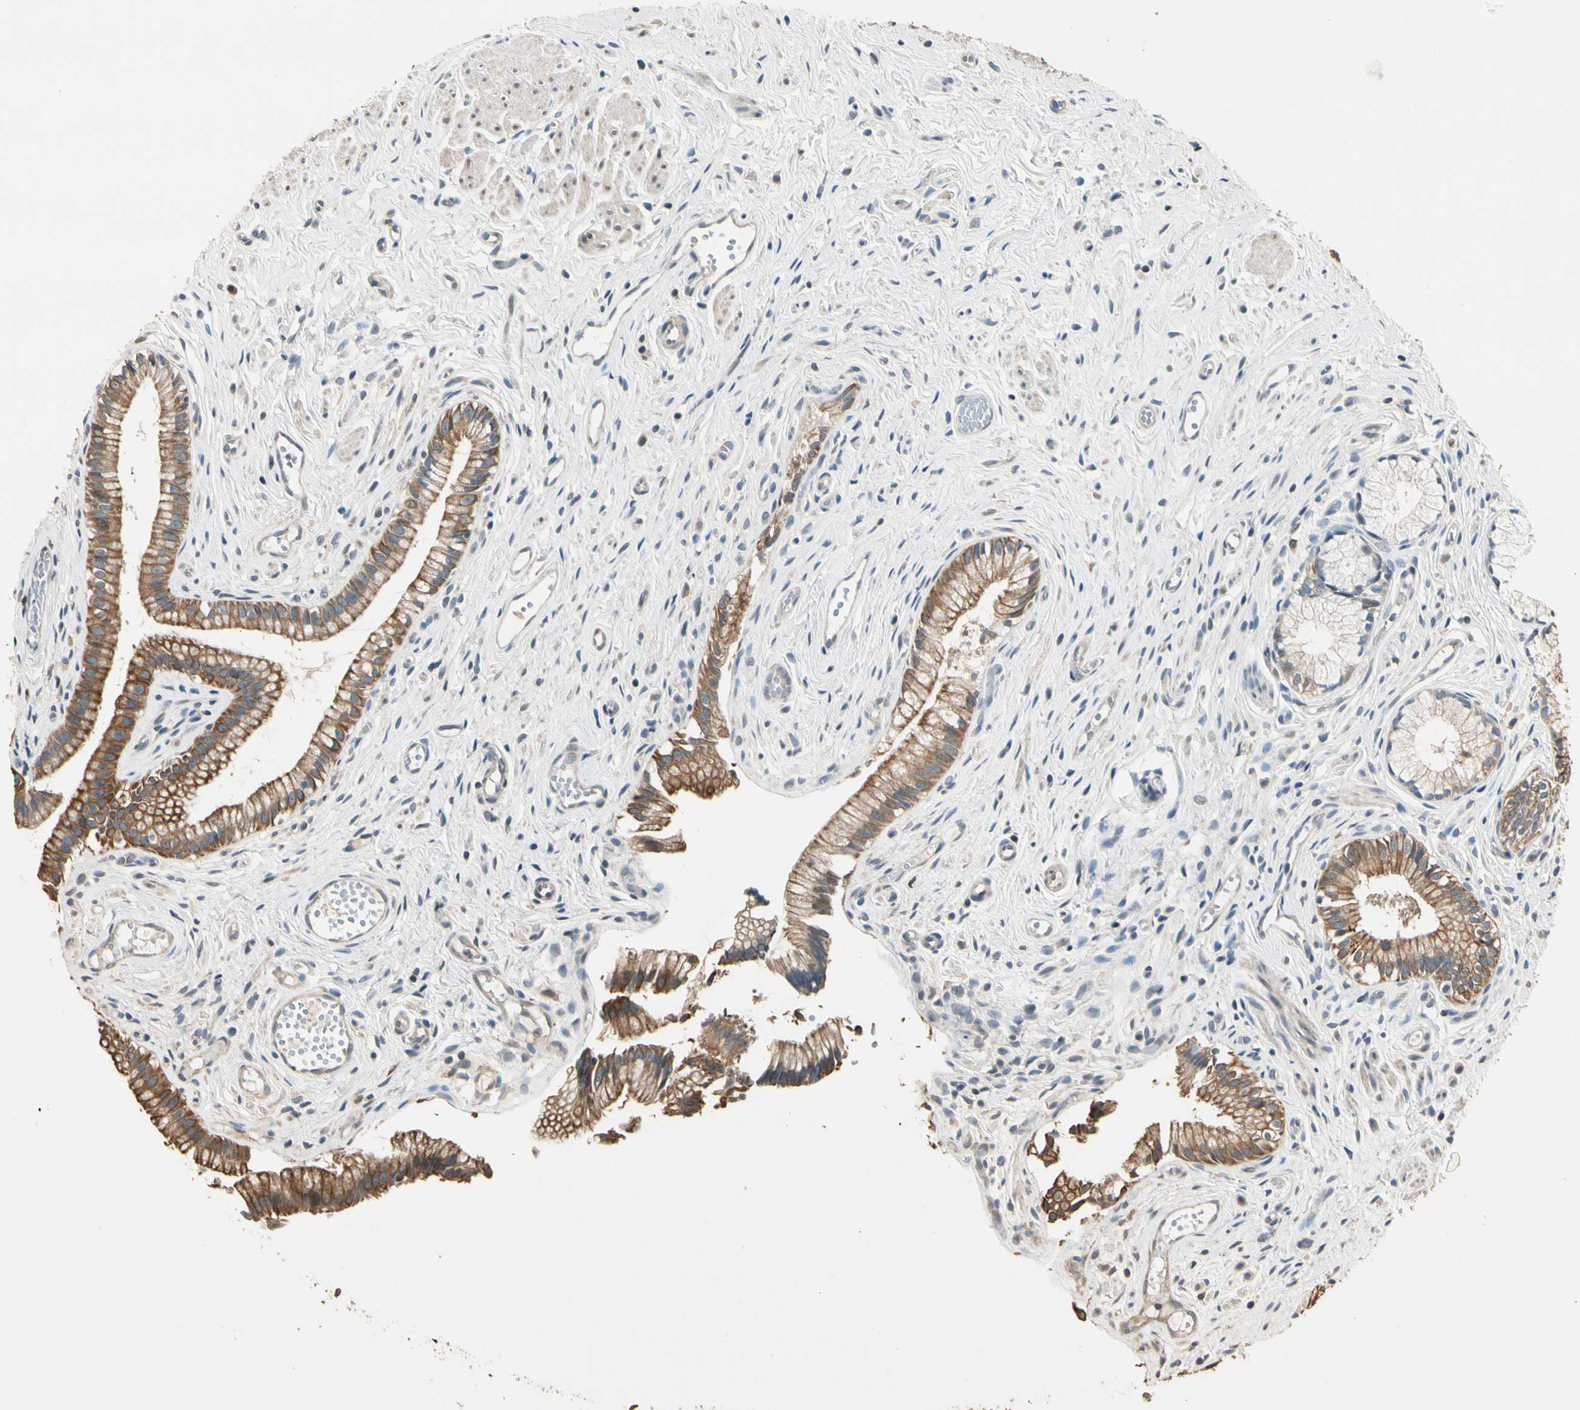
{"staining": {"intensity": "moderate", "quantity": ">75%", "location": "cytoplasmic/membranous"}, "tissue": "gallbladder", "cell_type": "Glandular cells", "image_type": "normal", "snomed": [{"axis": "morphology", "description": "Normal tissue, NOS"}, {"axis": "topography", "description": "Gallbladder"}], "caption": "The photomicrograph reveals staining of normal gallbladder, revealing moderate cytoplasmic/membranous protein expression (brown color) within glandular cells. (Stains: DAB (3,3'-diaminobenzidine) in brown, nuclei in blue, Microscopy: brightfield microscopy at high magnification).", "gene": "MAP3K7", "patient": {"sex": "female", "age": 58}}